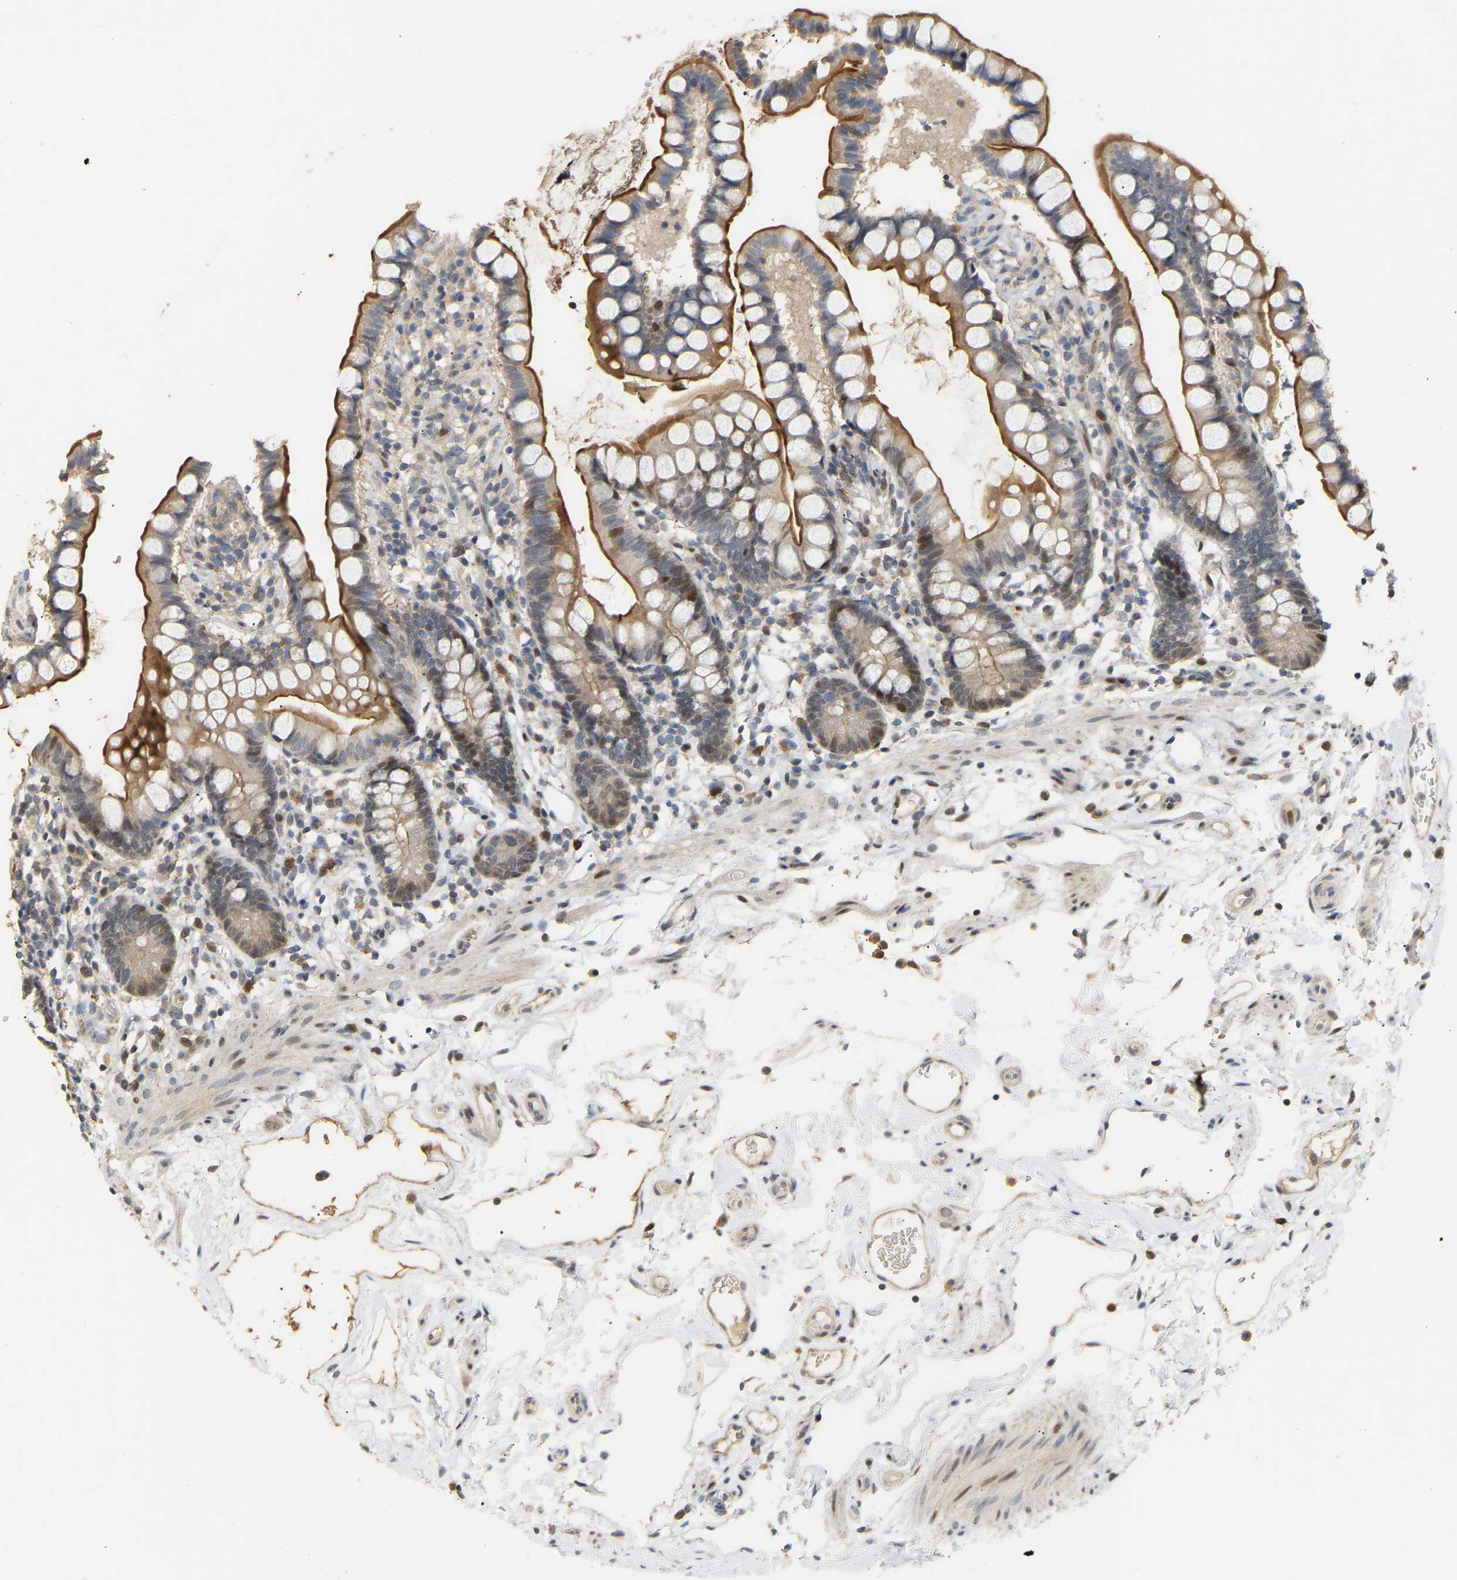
{"staining": {"intensity": "strong", "quantity": "25%-75%", "location": "cytoplasmic/membranous"}, "tissue": "small intestine", "cell_type": "Glandular cells", "image_type": "normal", "snomed": [{"axis": "morphology", "description": "Normal tissue, NOS"}, {"axis": "topography", "description": "Small intestine"}], "caption": "A high-resolution micrograph shows immunohistochemistry (IHC) staining of benign small intestine, which demonstrates strong cytoplasmic/membranous positivity in approximately 25%-75% of glandular cells.", "gene": "PTPN4", "patient": {"sex": "female", "age": 84}}